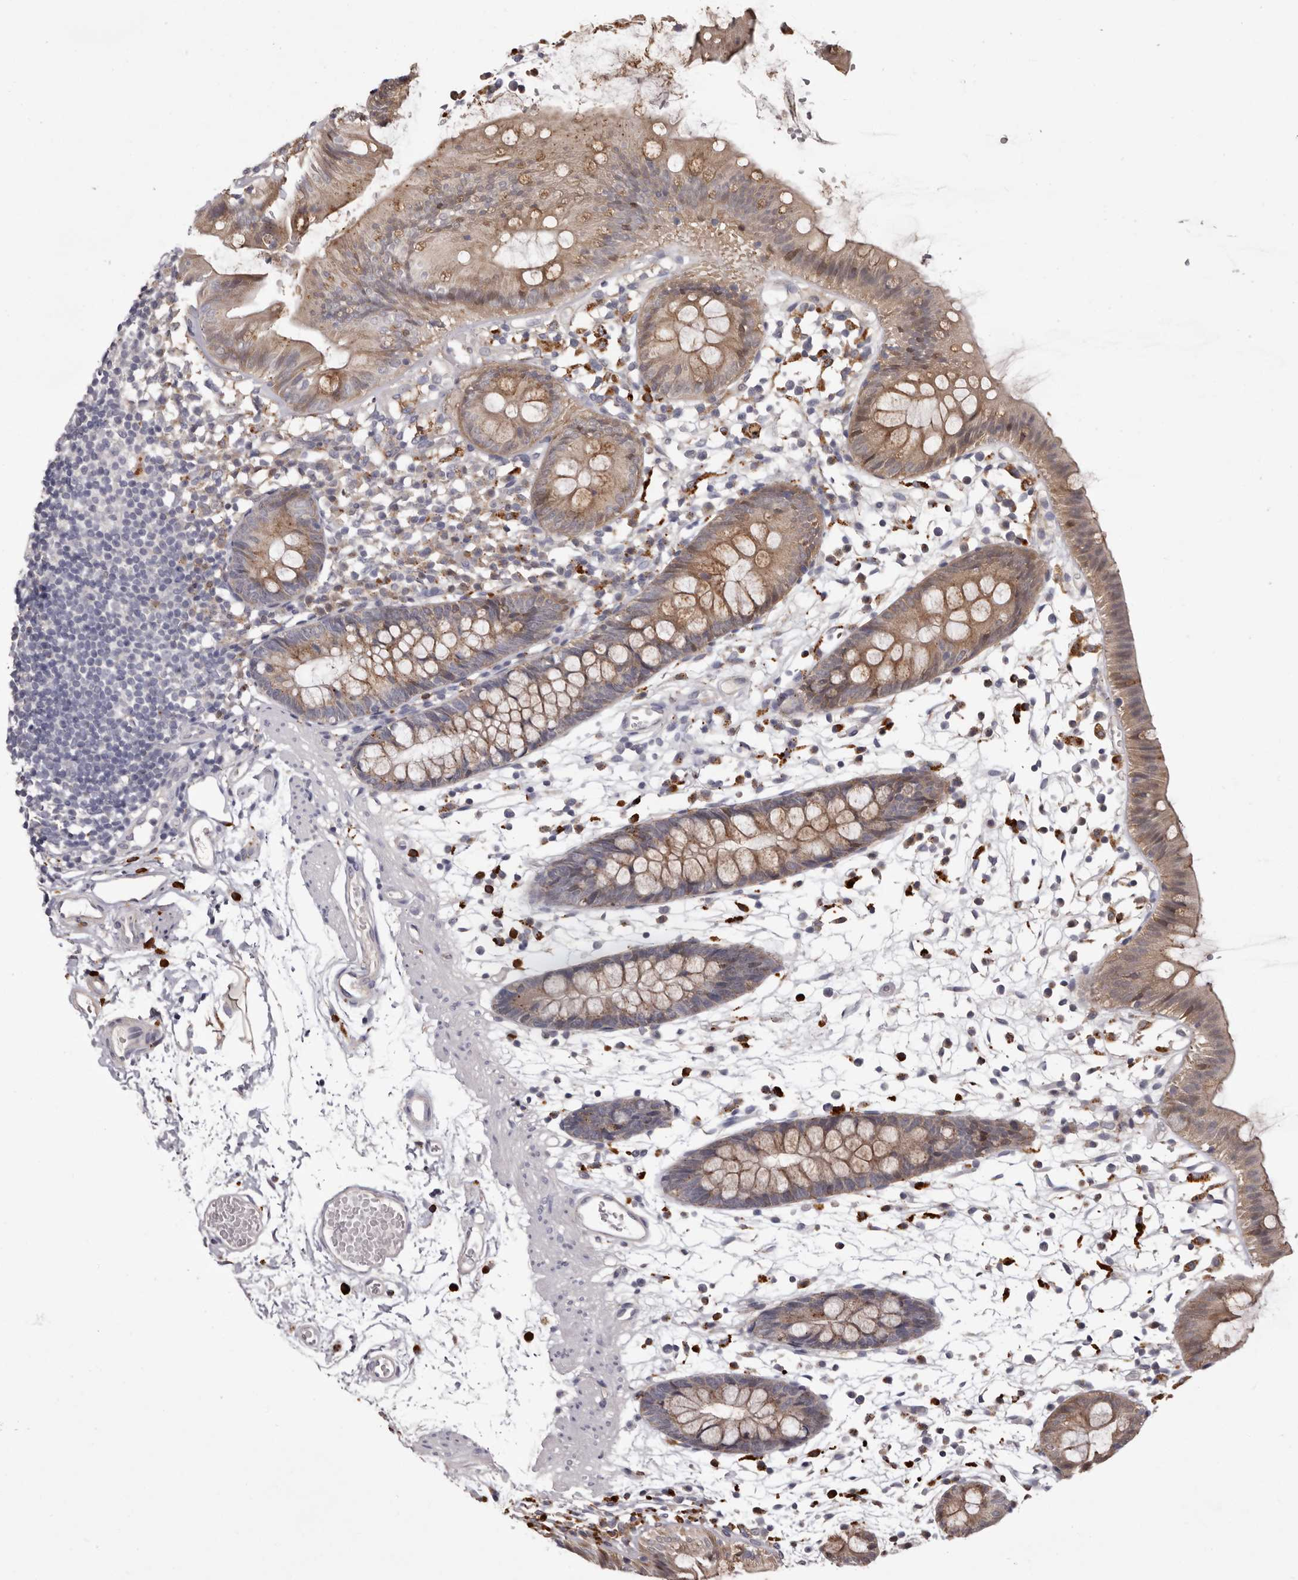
{"staining": {"intensity": "negative", "quantity": "none", "location": "none"}, "tissue": "colon", "cell_type": "Endothelial cells", "image_type": "normal", "snomed": [{"axis": "morphology", "description": "Normal tissue, NOS"}, {"axis": "topography", "description": "Colon"}], "caption": "A micrograph of colon stained for a protein exhibits no brown staining in endothelial cells. (Stains: DAB immunohistochemistry (IHC) with hematoxylin counter stain, Microscopy: brightfield microscopy at high magnification).", "gene": "DAP", "patient": {"sex": "male", "age": 56}}